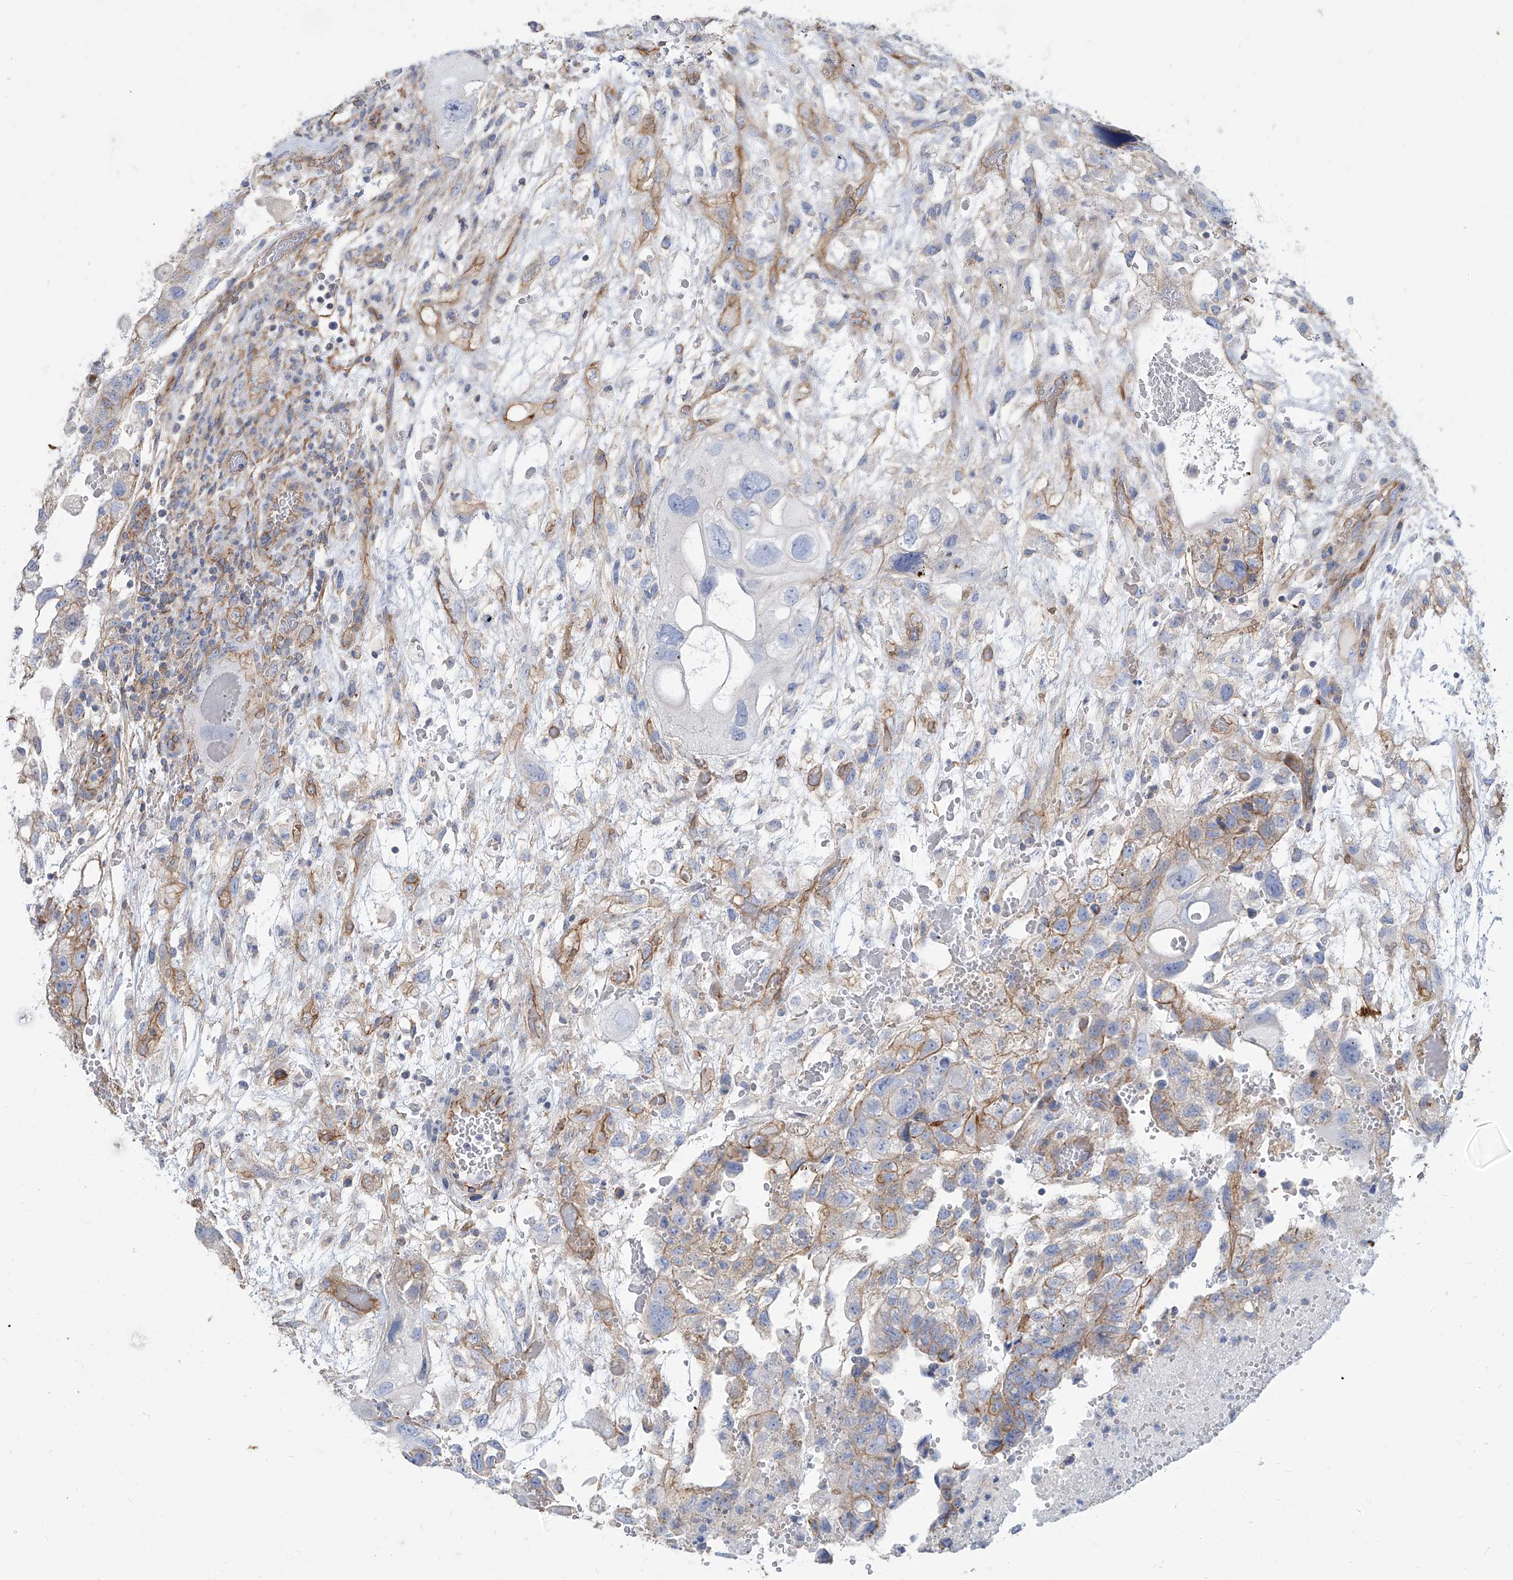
{"staining": {"intensity": "moderate", "quantity": "<25%", "location": "cytoplasmic/membranous"}, "tissue": "testis cancer", "cell_type": "Tumor cells", "image_type": "cancer", "snomed": [{"axis": "morphology", "description": "Carcinoma, Embryonal, NOS"}, {"axis": "topography", "description": "Testis"}], "caption": "IHC staining of testis cancer (embryonal carcinoma), which exhibits low levels of moderate cytoplasmic/membranous staining in approximately <25% of tumor cells indicating moderate cytoplasmic/membranous protein positivity. The staining was performed using DAB (3,3'-diaminobenzidine) (brown) for protein detection and nuclei were counterstained in hematoxylin (blue).", "gene": "TXLNB", "patient": {"sex": "male", "age": 36}}